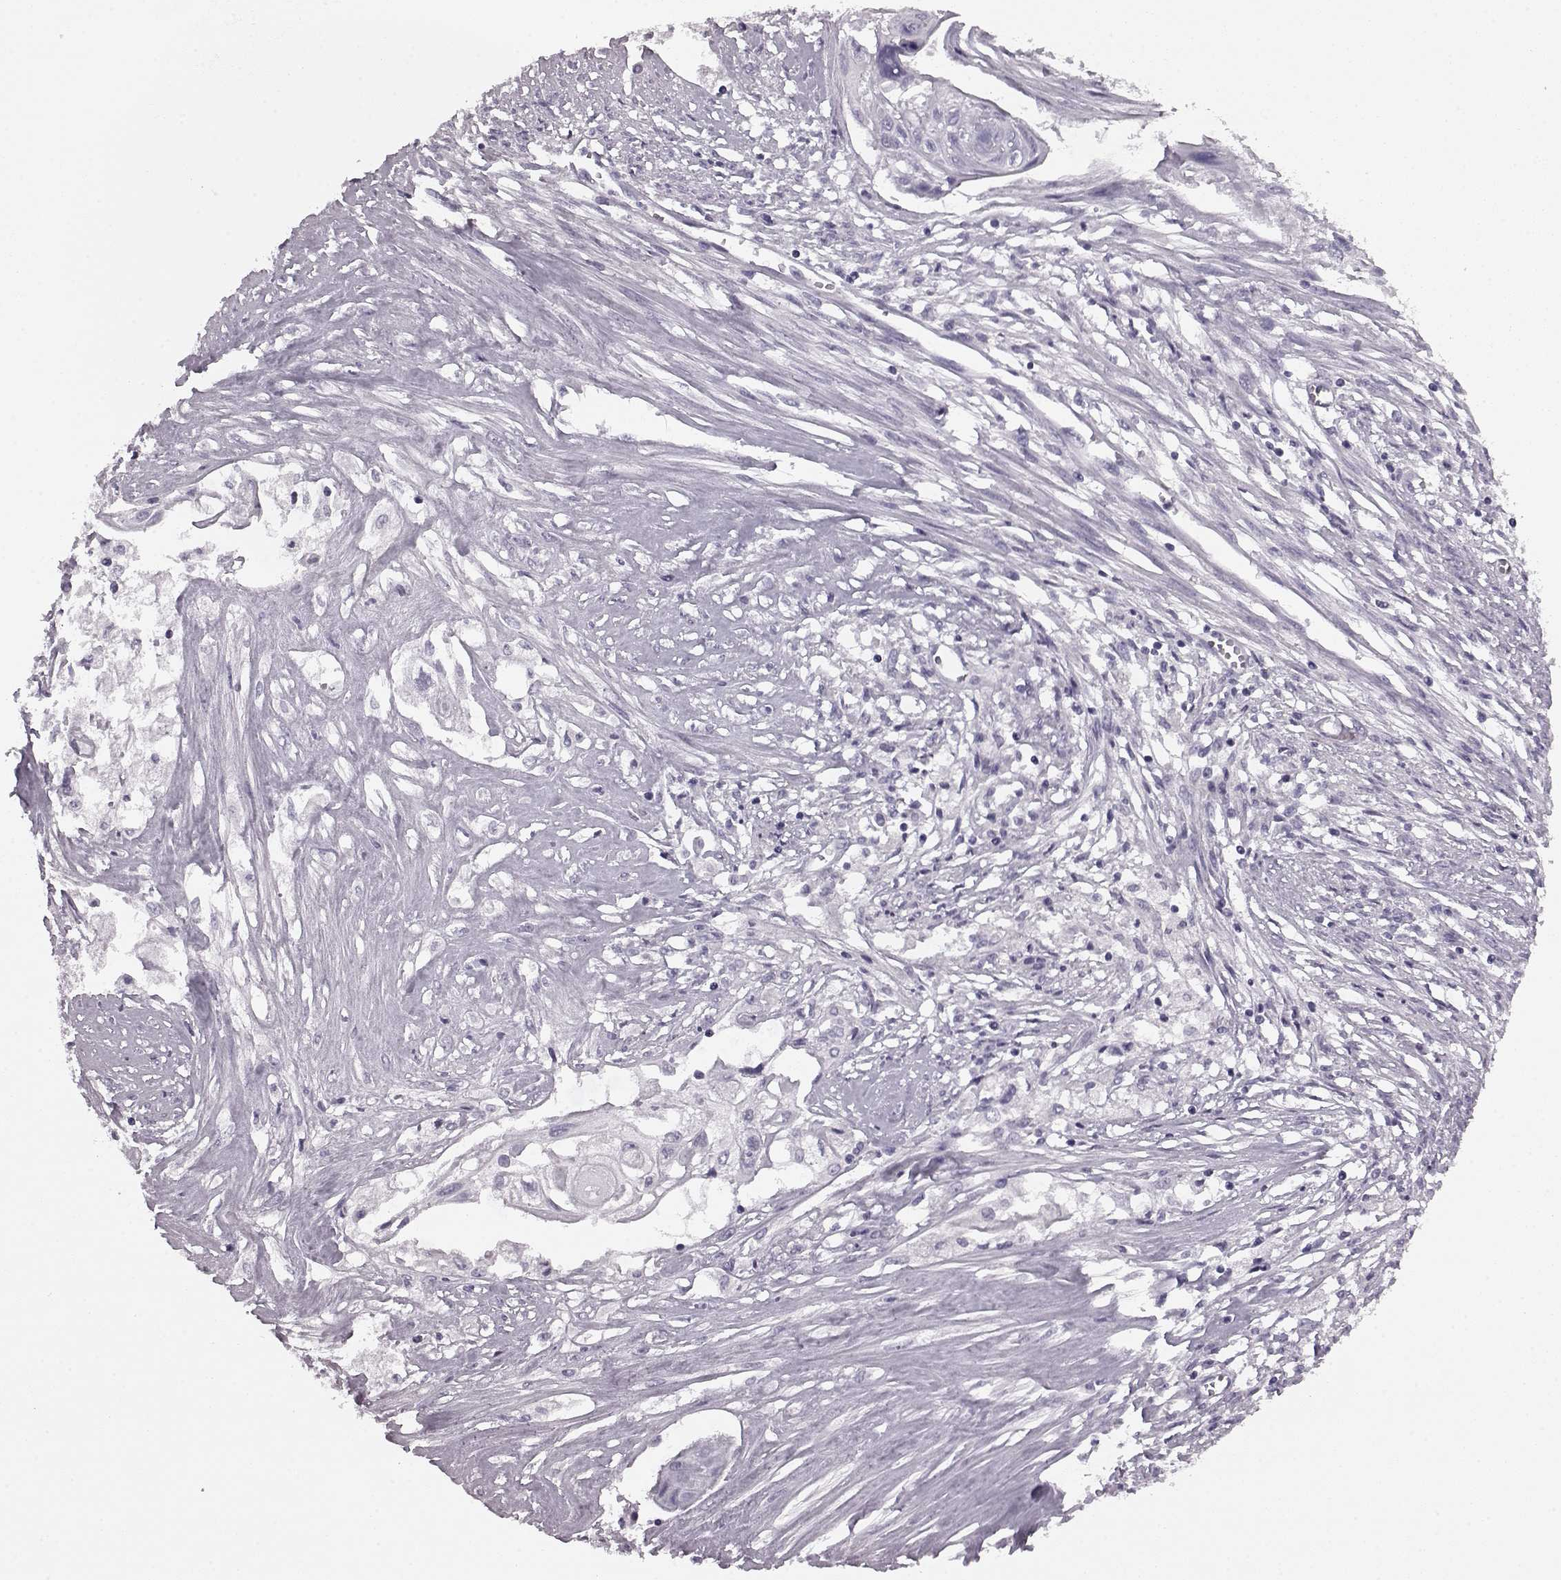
{"staining": {"intensity": "negative", "quantity": "none", "location": "none"}, "tissue": "cervical cancer", "cell_type": "Tumor cells", "image_type": "cancer", "snomed": [{"axis": "morphology", "description": "Squamous cell carcinoma, NOS"}, {"axis": "topography", "description": "Cervix"}], "caption": "A micrograph of cervical cancer stained for a protein exhibits no brown staining in tumor cells.", "gene": "AIPL1", "patient": {"sex": "female", "age": 49}}